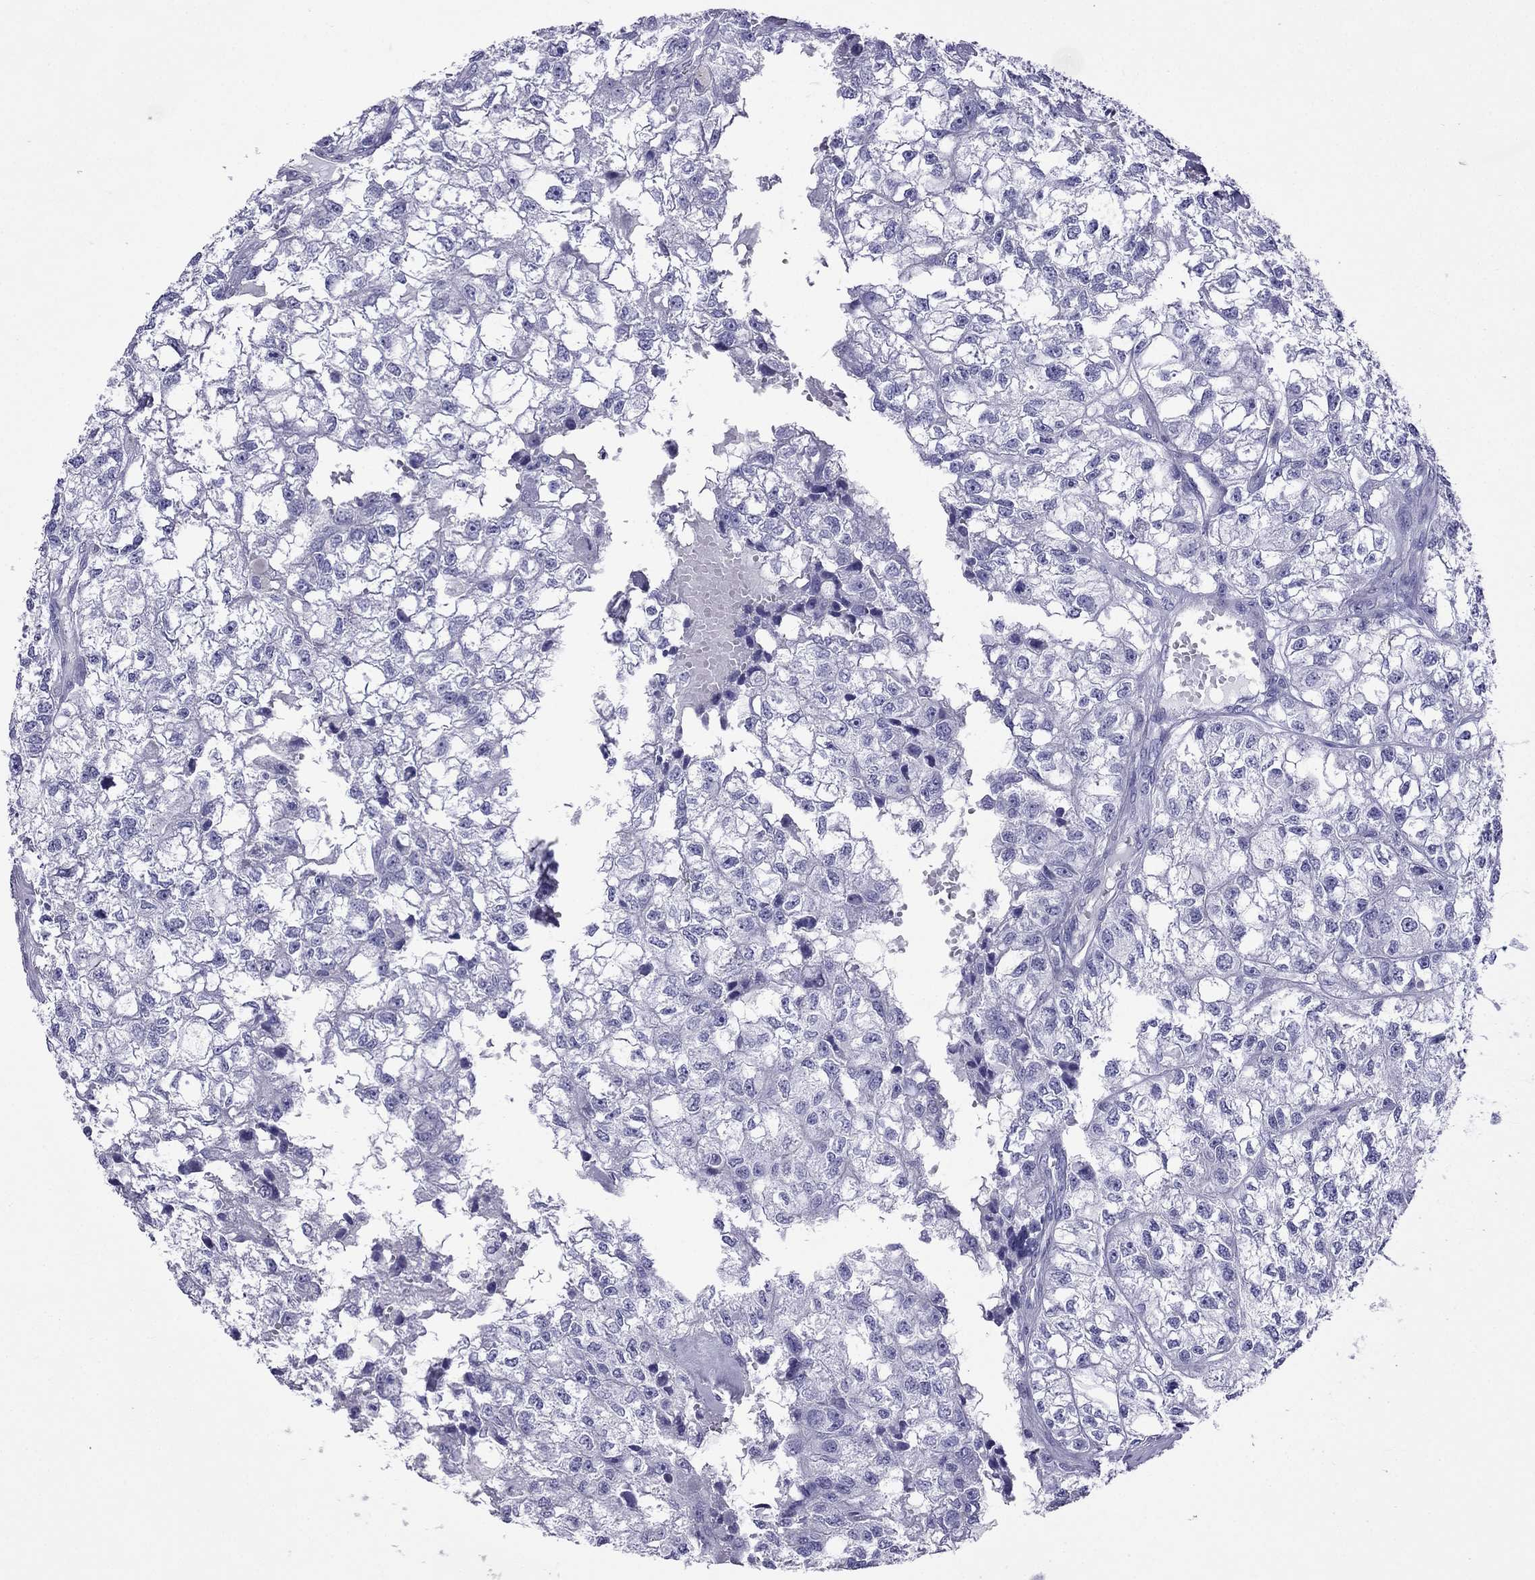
{"staining": {"intensity": "negative", "quantity": "none", "location": "none"}, "tissue": "renal cancer", "cell_type": "Tumor cells", "image_type": "cancer", "snomed": [{"axis": "morphology", "description": "Adenocarcinoma, NOS"}, {"axis": "topography", "description": "Kidney"}], "caption": "Photomicrograph shows no protein expression in tumor cells of renal cancer (adenocarcinoma) tissue.", "gene": "ARR3", "patient": {"sex": "male", "age": 56}}